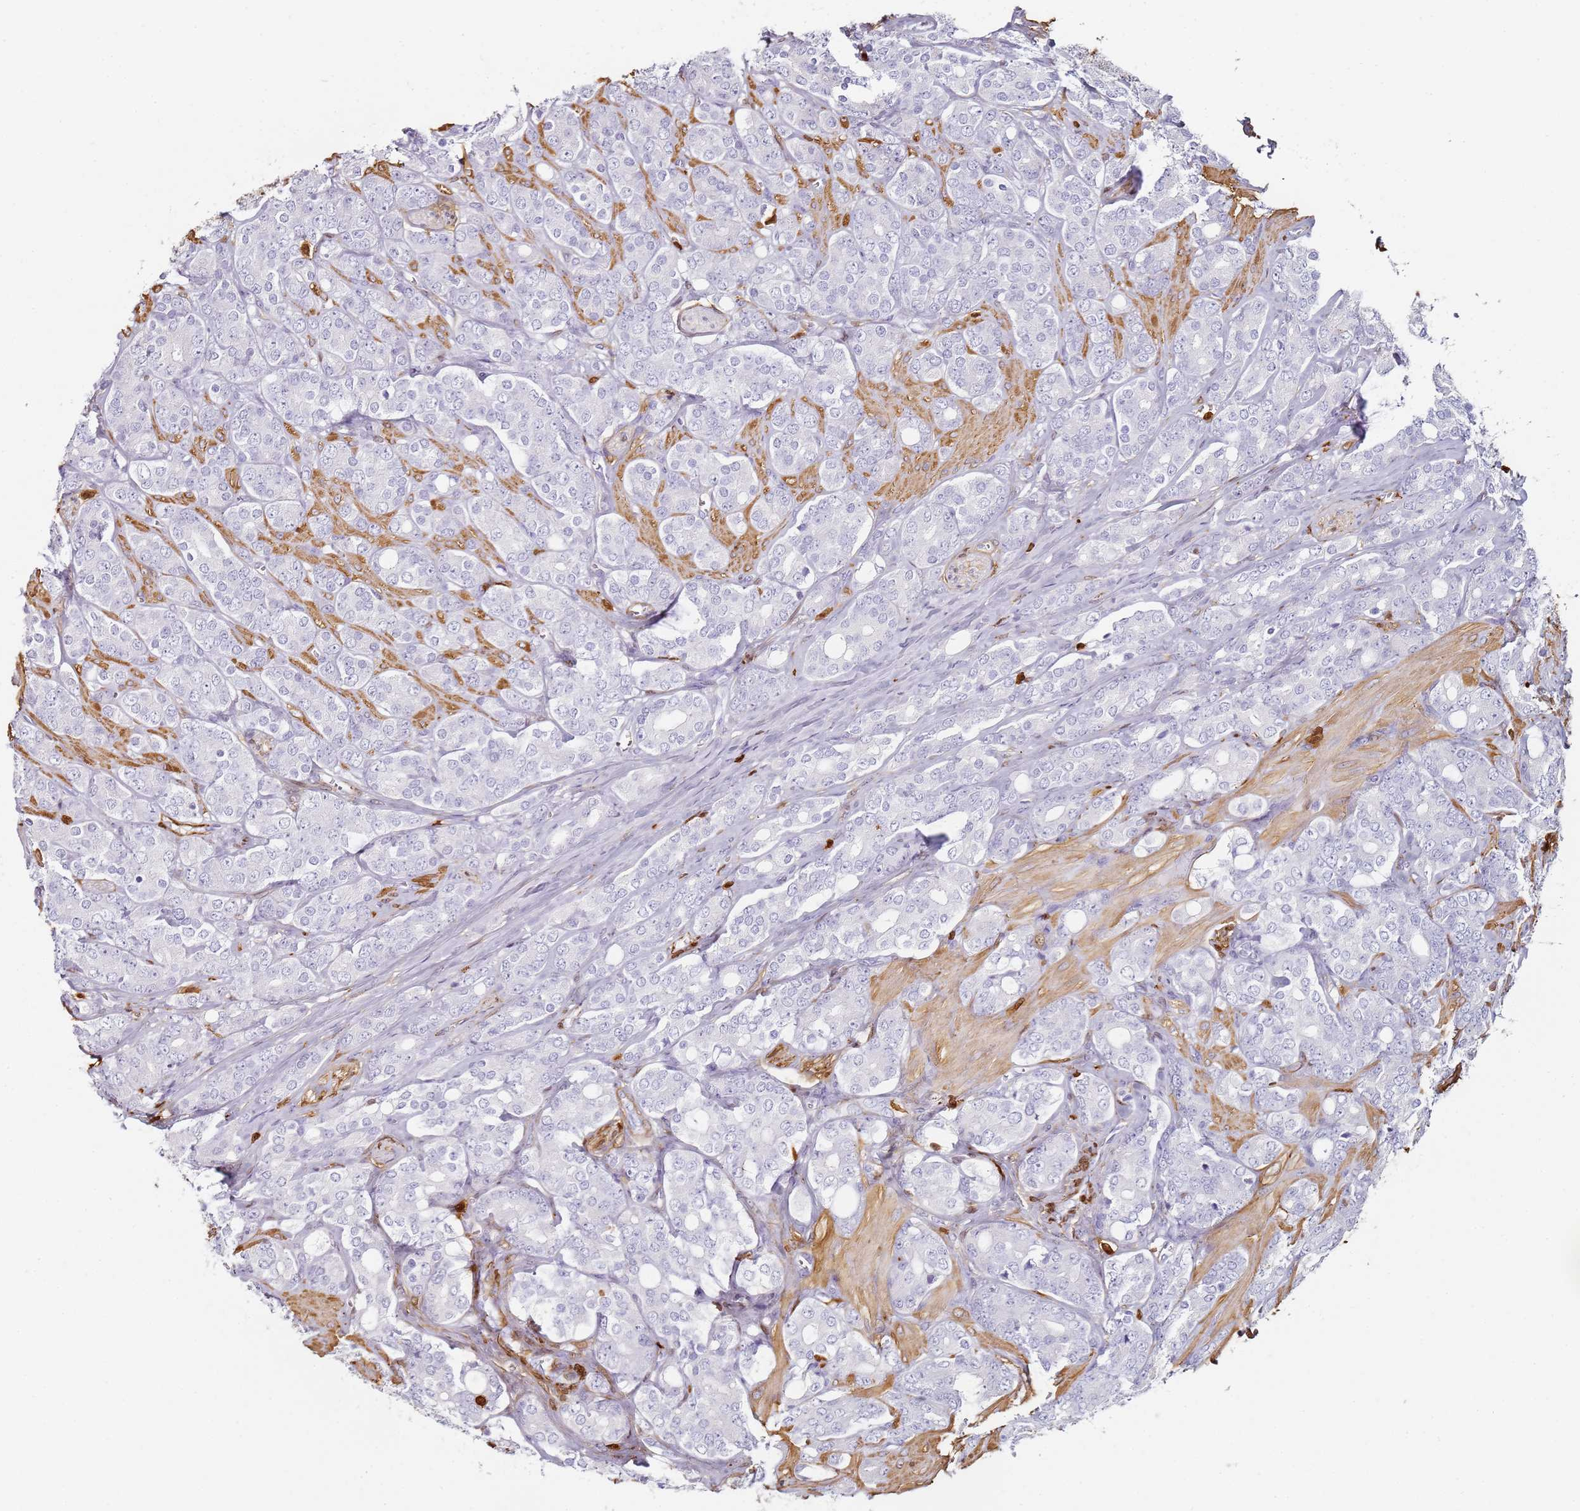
{"staining": {"intensity": "negative", "quantity": "none", "location": "none"}, "tissue": "prostate cancer", "cell_type": "Tumor cells", "image_type": "cancer", "snomed": [{"axis": "morphology", "description": "Adenocarcinoma, High grade"}, {"axis": "topography", "description": "Prostate"}], "caption": "There is no significant staining in tumor cells of prostate cancer.", "gene": "S100A4", "patient": {"sex": "male", "age": 62}}